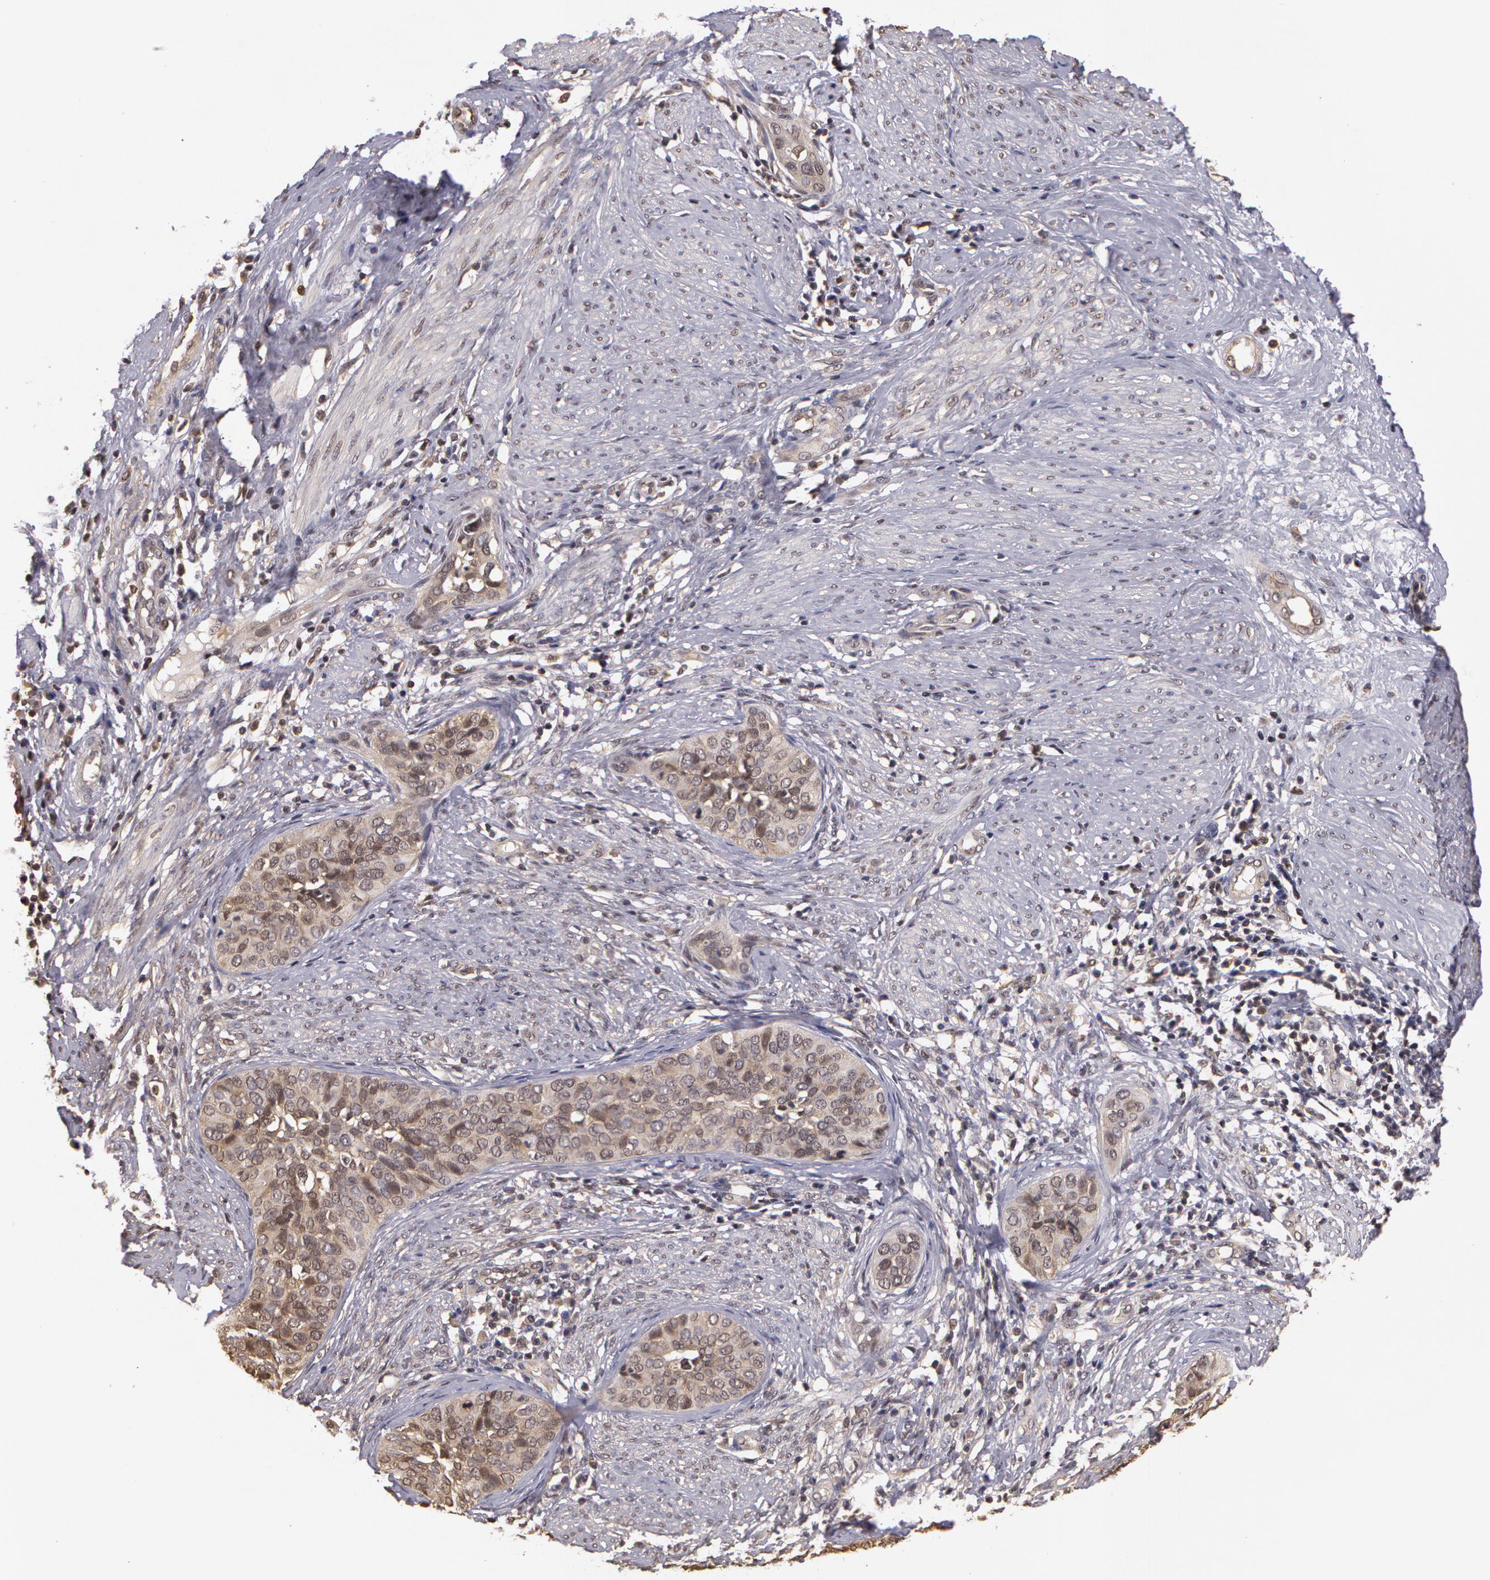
{"staining": {"intensity": "weak", "quantity": ">75%", "location": "cytoplasmic/membranous"}, "tissue": "cervical cancer", "cell_type": "Tumor cells", "image_type": "cancer", "snomed": [{"axis": "morphology", "description": "Squamous cell carcinoma, NOS"}, {"axis": "topography", "description": "Cervix"}], "caption": "IHC staining of cervical cancer, which demonstrates low levels of weak cytoplasmic/membranous expression in about >75% of tumor cells indicating weak cytoplasmic/membranous protein positivity. The staining was performed using DAB (brown) for protein detection and nuclei were counterstained in hematoxylin (blue).", "gene": "AHSA1", "patient": {"sex": "female", "age": 31}}